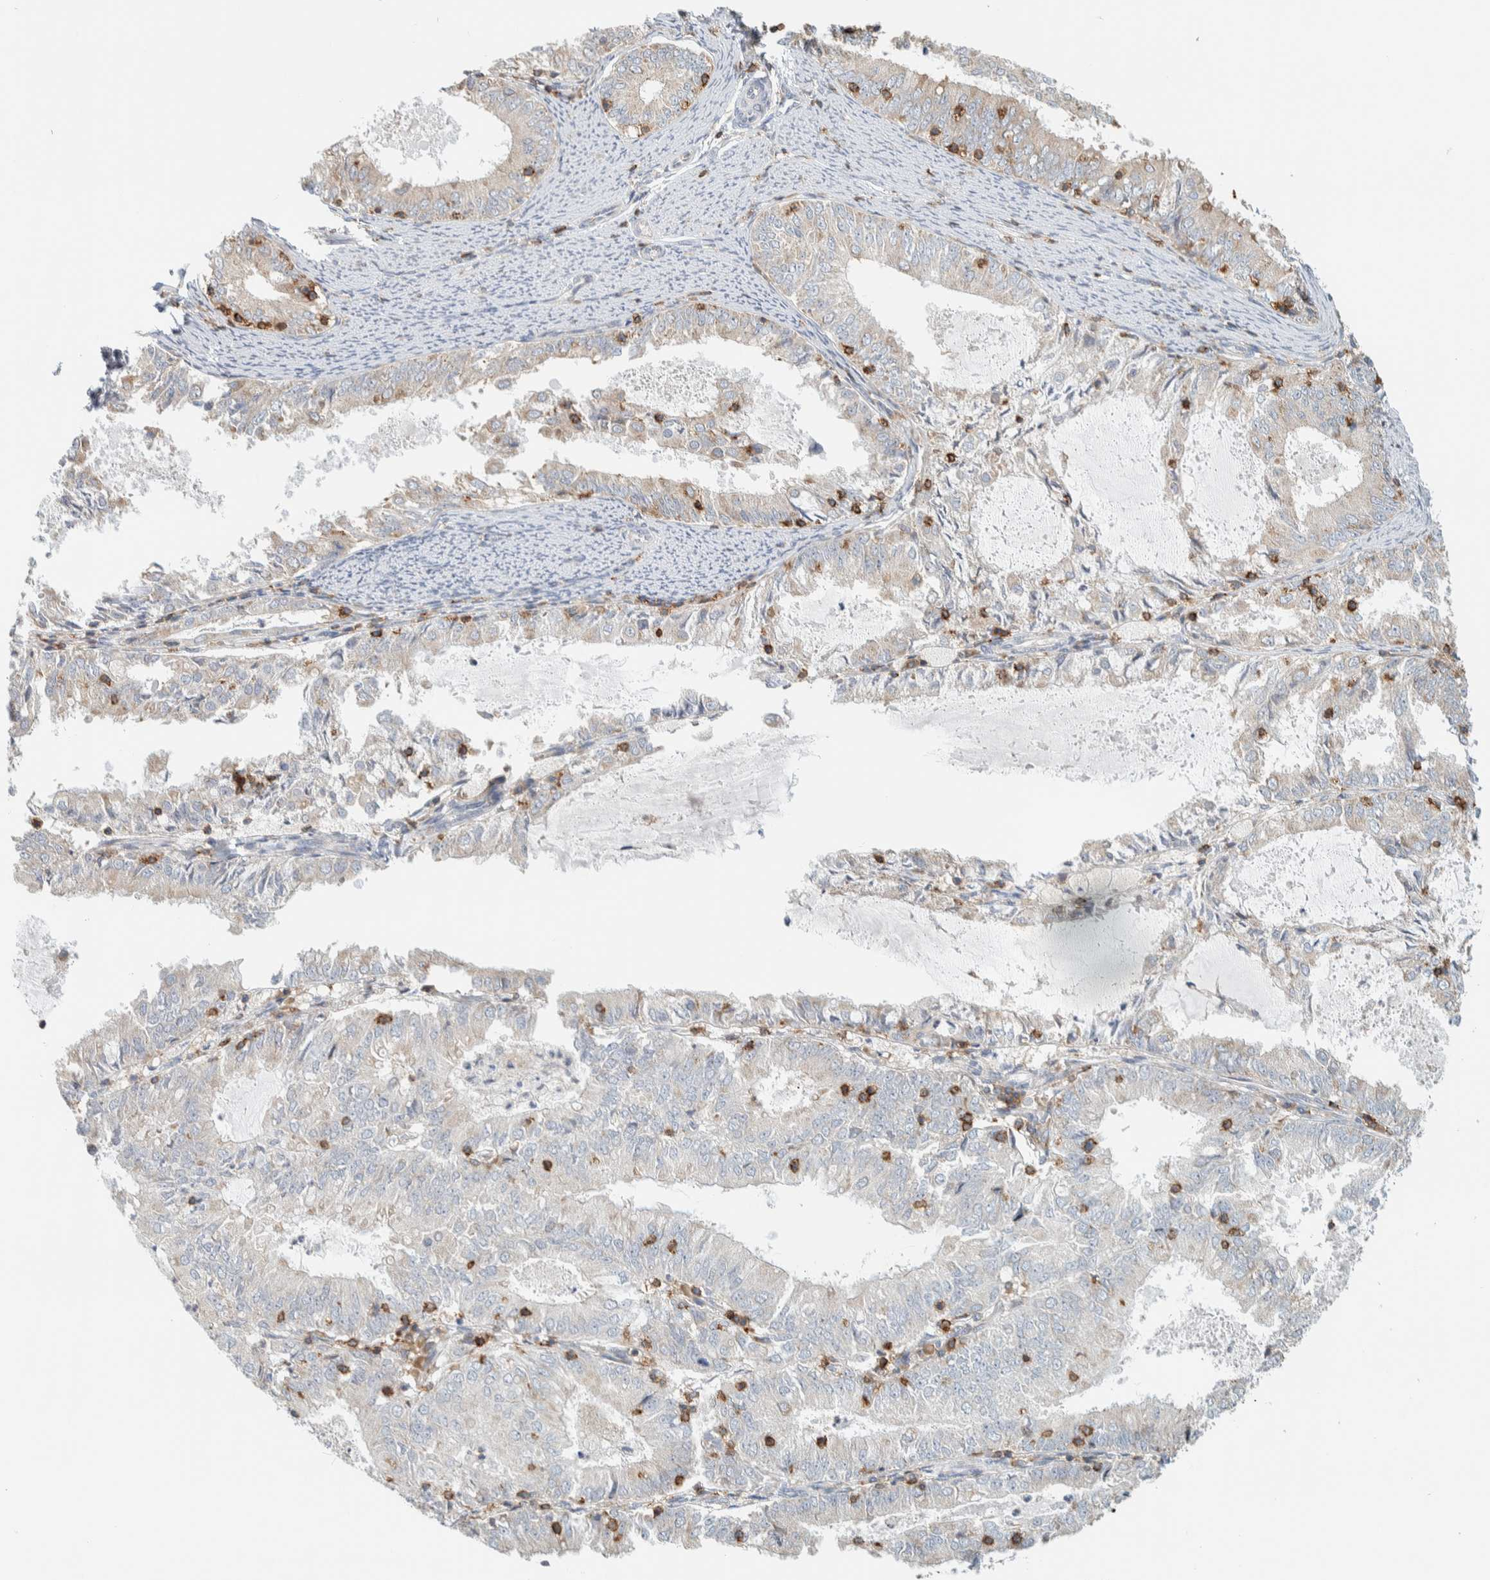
{"staining": {"intensity": "weak", "quantity": "<25%", "location": "cytoplasmic/membranous"}, "tissue": "endometrial cancer", "cell_type": "Tumor cells", "image_type": "cancer", "snomed": [{"axis": "morphology", "description": "Adenocarcinoma, NOS"}, {"axis": "topography", "description": "Endometrium"}], "caption": "Immunohistochemistry (IHC) of human endometrial cancer displays no staining in tumor cells. (DAB (3,3'-diaminobenzidine) immunohistochemistry, high magnification).", "gene": "CCDC57", "patient": {"sex": "female", "age": 57}}